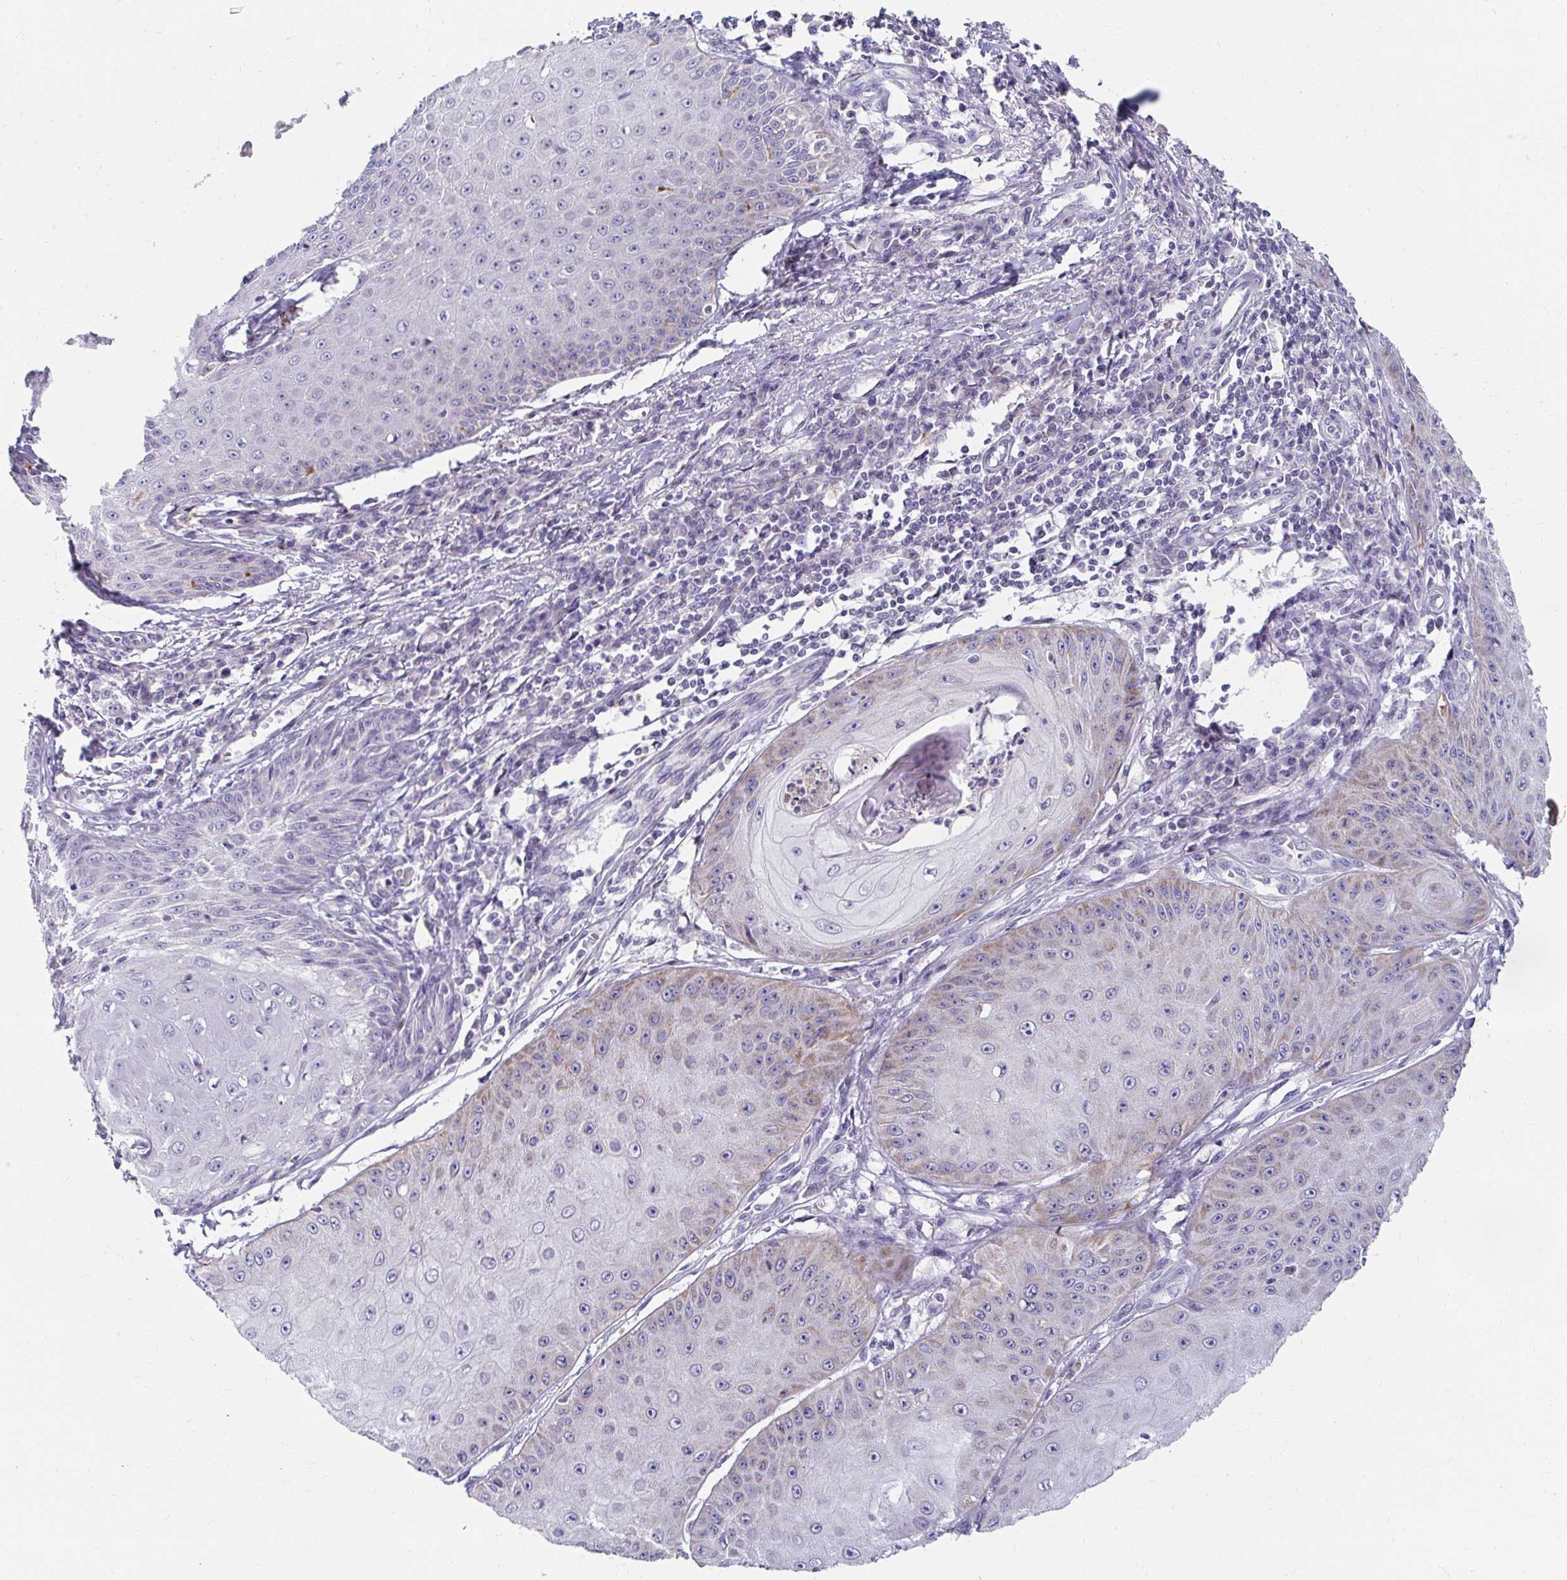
{"staining": {"intensity": "moderate", "quantity": "<25%", "location": "cytoplasmic/membranous"}, "tissue": "skin cancer", "cell_type": "Tumor cells", "image_type": "cancer", "snomed": [{"axis": "morphology", "description": "Squamous cell carcinoma, NOS"}, {"axis": "topography", "description": "Skin"}], "caption": "Brown immunohistochemical staining in human squamous cell carcinoma (skin) reveals moderate cytoplasmic/membranous positivity in about <25% of tumor cells.", "gene": "EXOC5", "patient": {"sex": "male", "age": 70}}